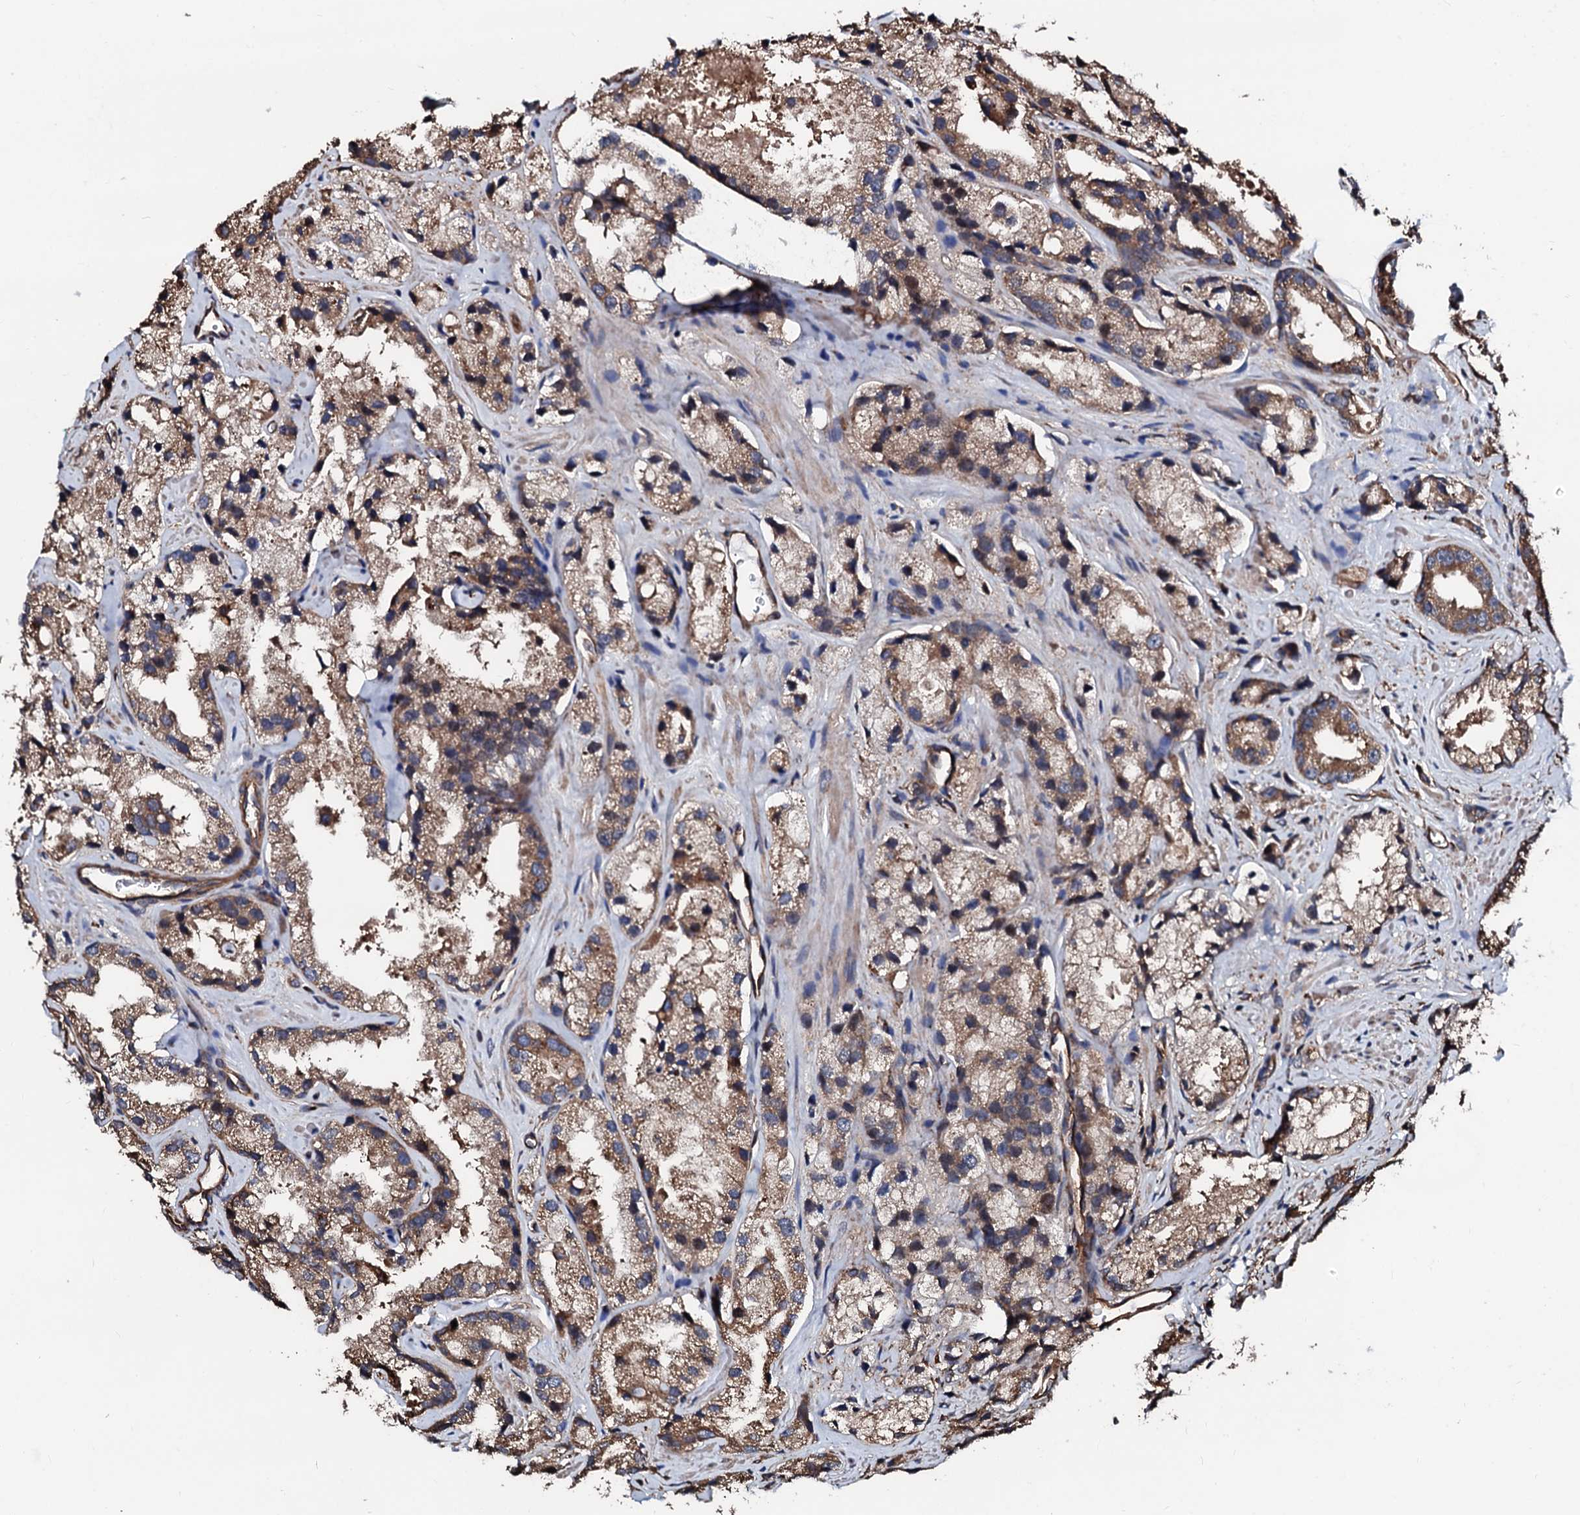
{"staining": {"intensity": "moderate", "quantity": ">75%", "location": "cytoplasmic/membranous"}, "tissue": "prostate cancer", "cell_type": "Tumor cells", "image_type": "cancer", "snomed": [{"axis": "morphology", "description": "Adenocarcinoma, High grade"}, {"axis": "topography", "description": "Prostate"}], "caption": "An immunohistochemistry (IHC) photomicrograph of tumor tissue is shown. Protein staining in brown labels moderate cytoplasmic/membranous positivity in high-grade adenocarcinoma (prostate) within tumor cells.", "gene": "CKAP5", "patient": {"sex": "male", "age": 66}}